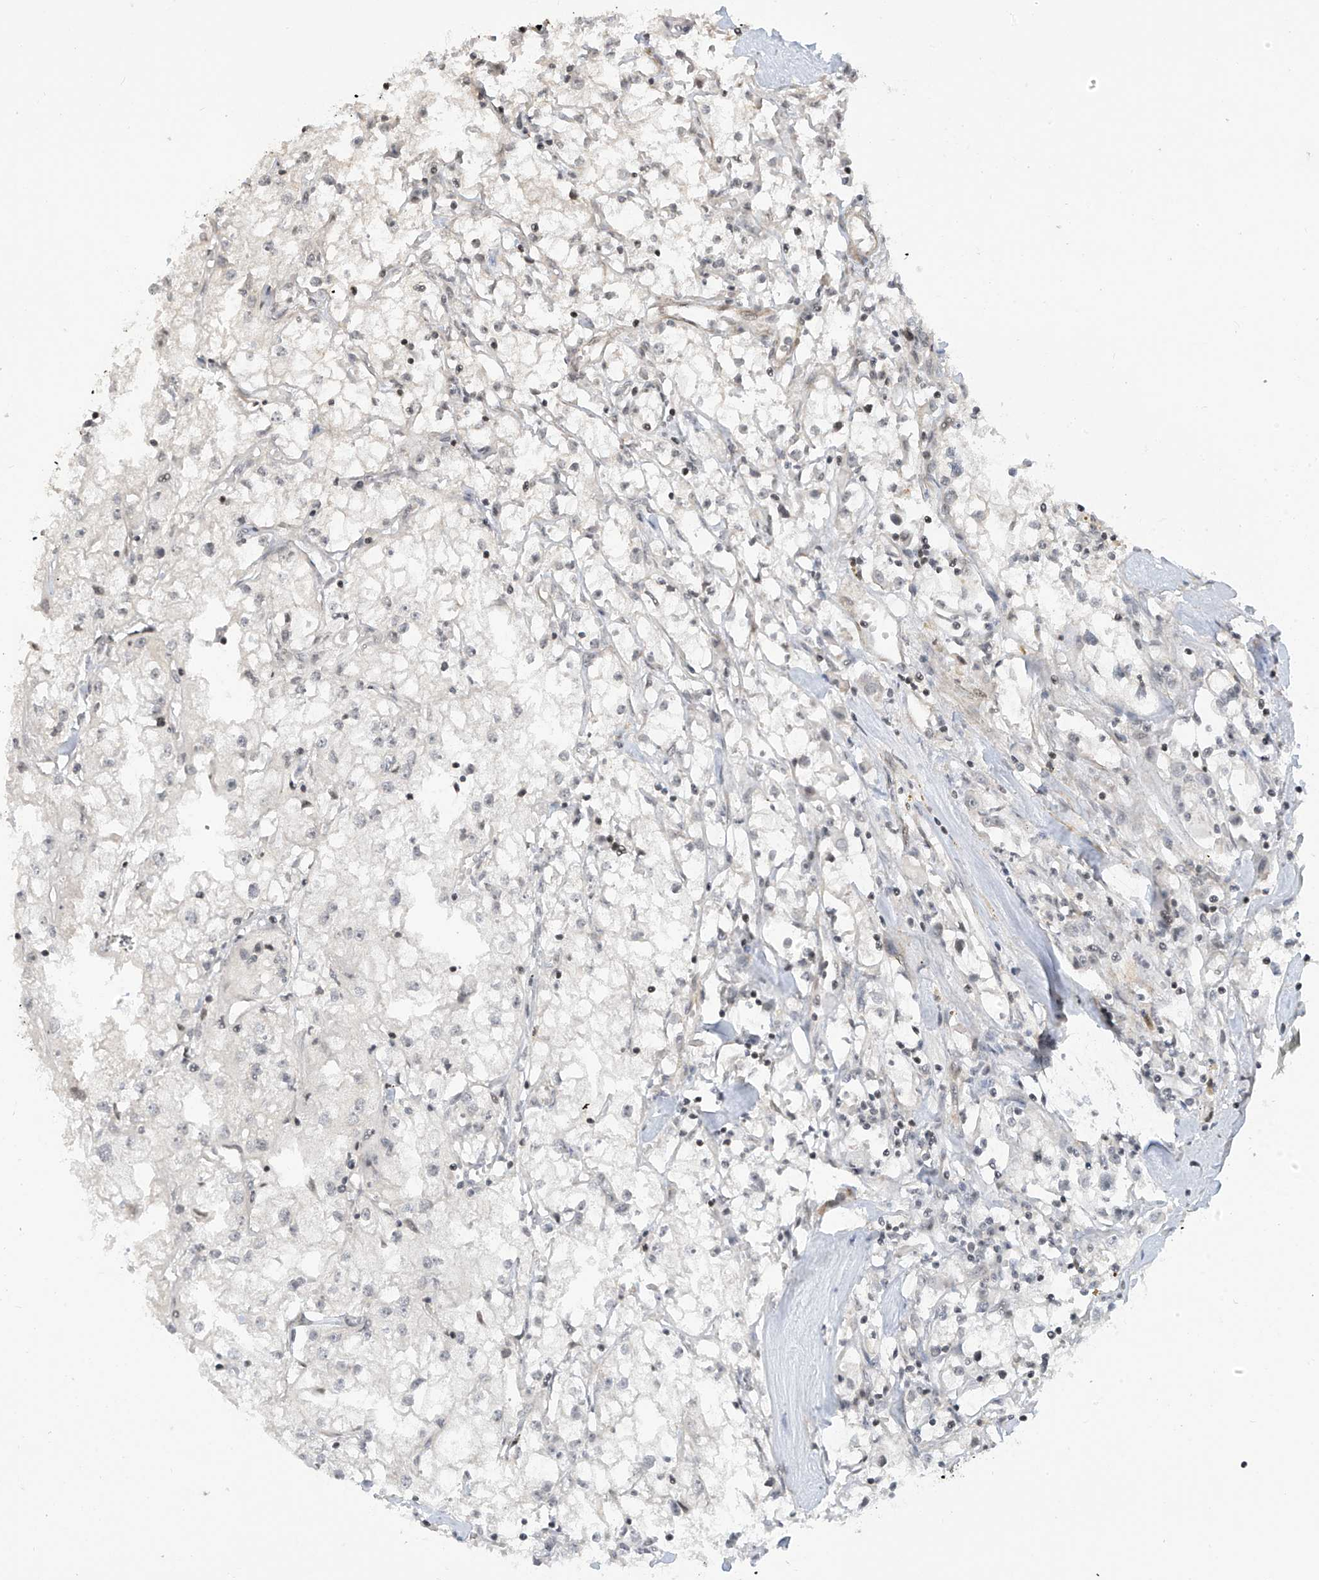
{"staining": {"intensity": "negative", "quantity": "none", "location": "none"}, "tissue": "renal cancer", "cell_type": "Tumor cells", "image_type": "cancer", "snomed": [{"axis": "morphology", "description": "Adenocarcinoma, NOS"}, {"axis": "topography", "description": "Kidney"}], "caption": "This is an immunohistochemistry (IHC) histopathology image of renal cancer (adenocarcinoma). There is no positivity in tumor cells.", "gene": "METAP1D", "patient": {"sex": "male", "age": 56}}